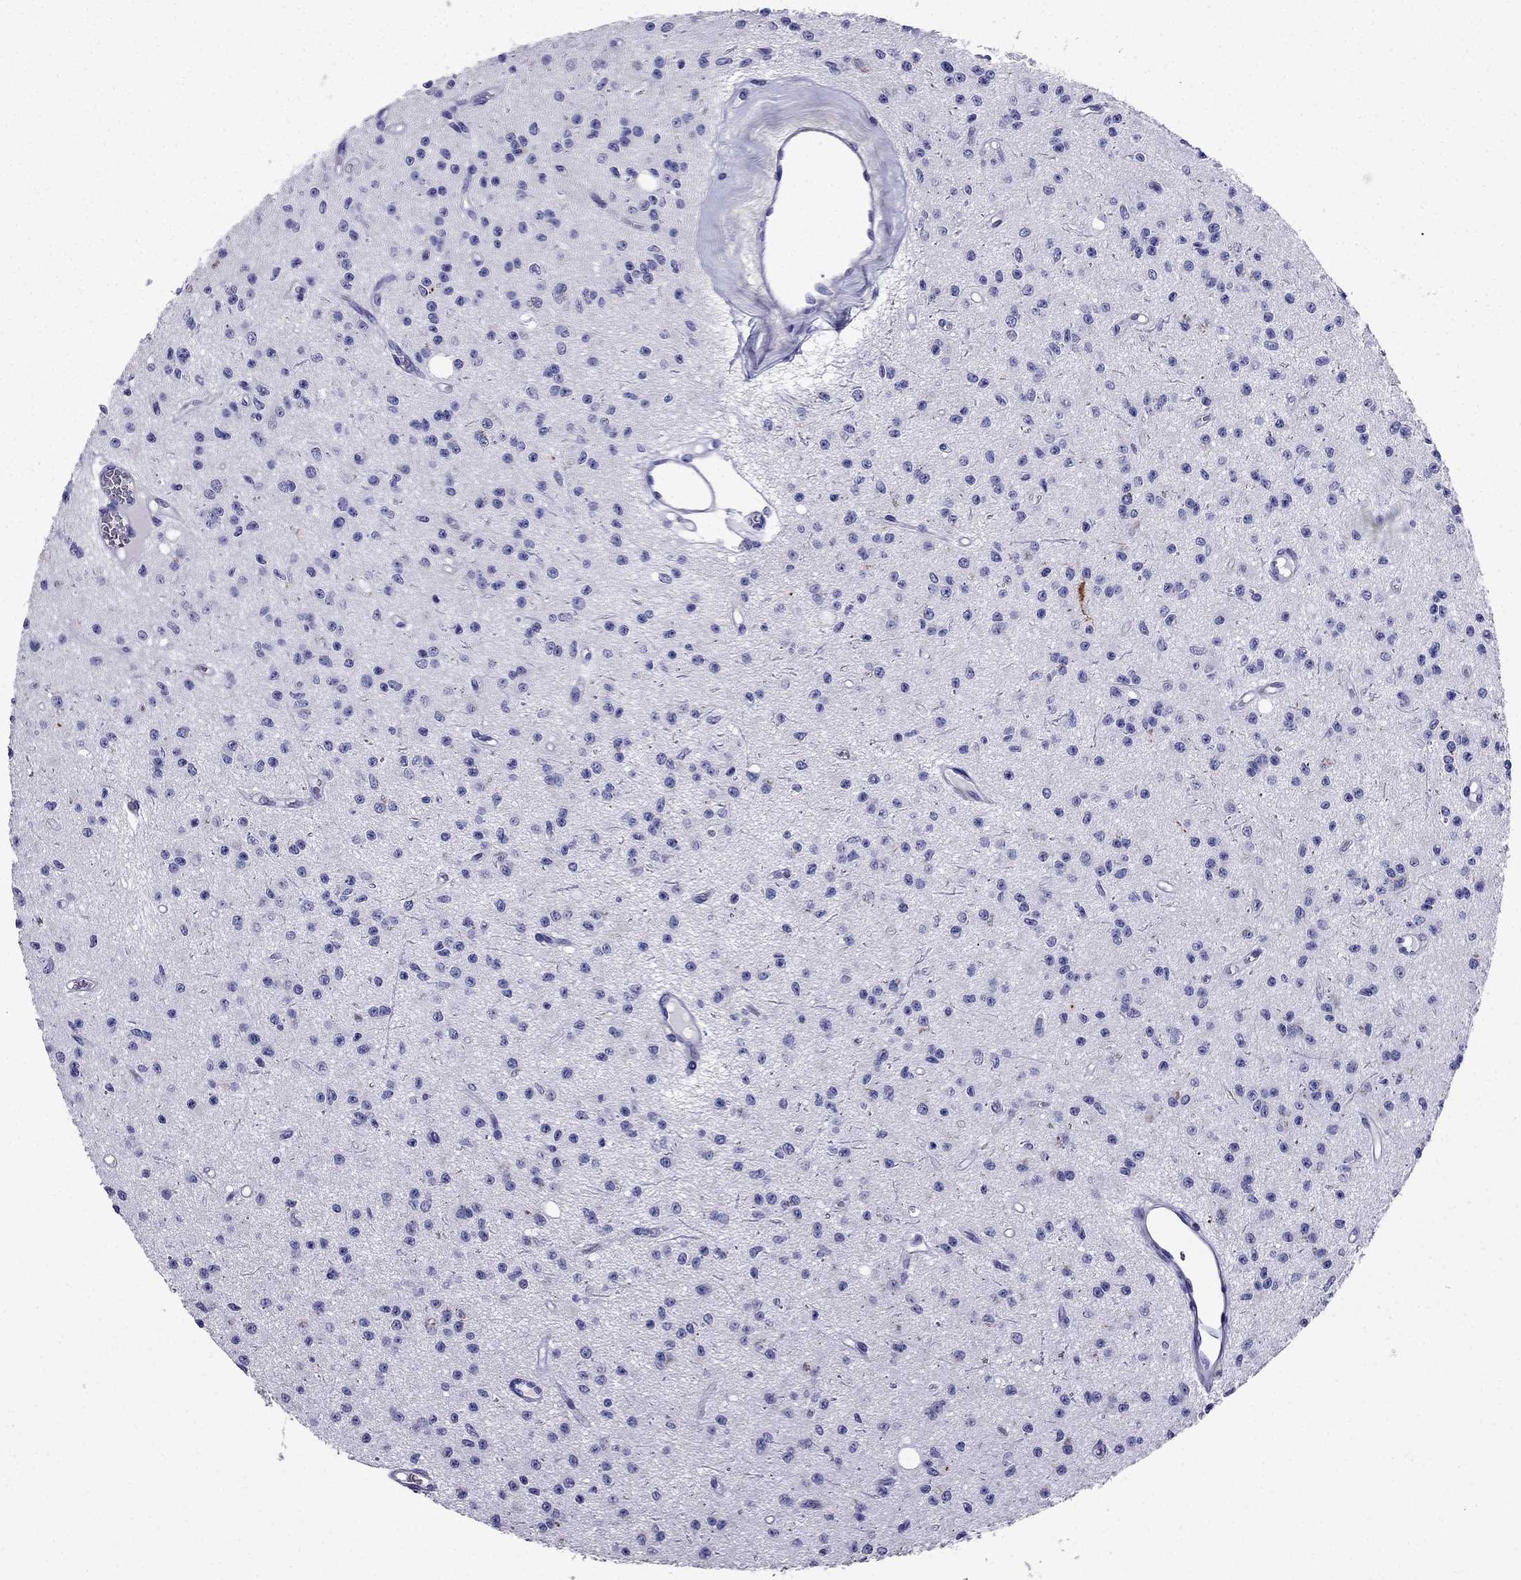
{"staining": {"intensity": "negative", "quantity": "none", "location": "none"}, "tissue": "glioma", "cell_type": "Tumor cells", "image_type": "cancer", "snomed": [{"axis": "morphology", "description": "Glioma, malignant, Low grade"}, {"axis": "topography", "description": "Brain"}], "caption": "Immunohistochemical staining of glioma shows no significant staining in tumor cells. (DAB IHC, high magnification).", "gene": "PTH", "patient": {"sex": "female", "age": 45}}